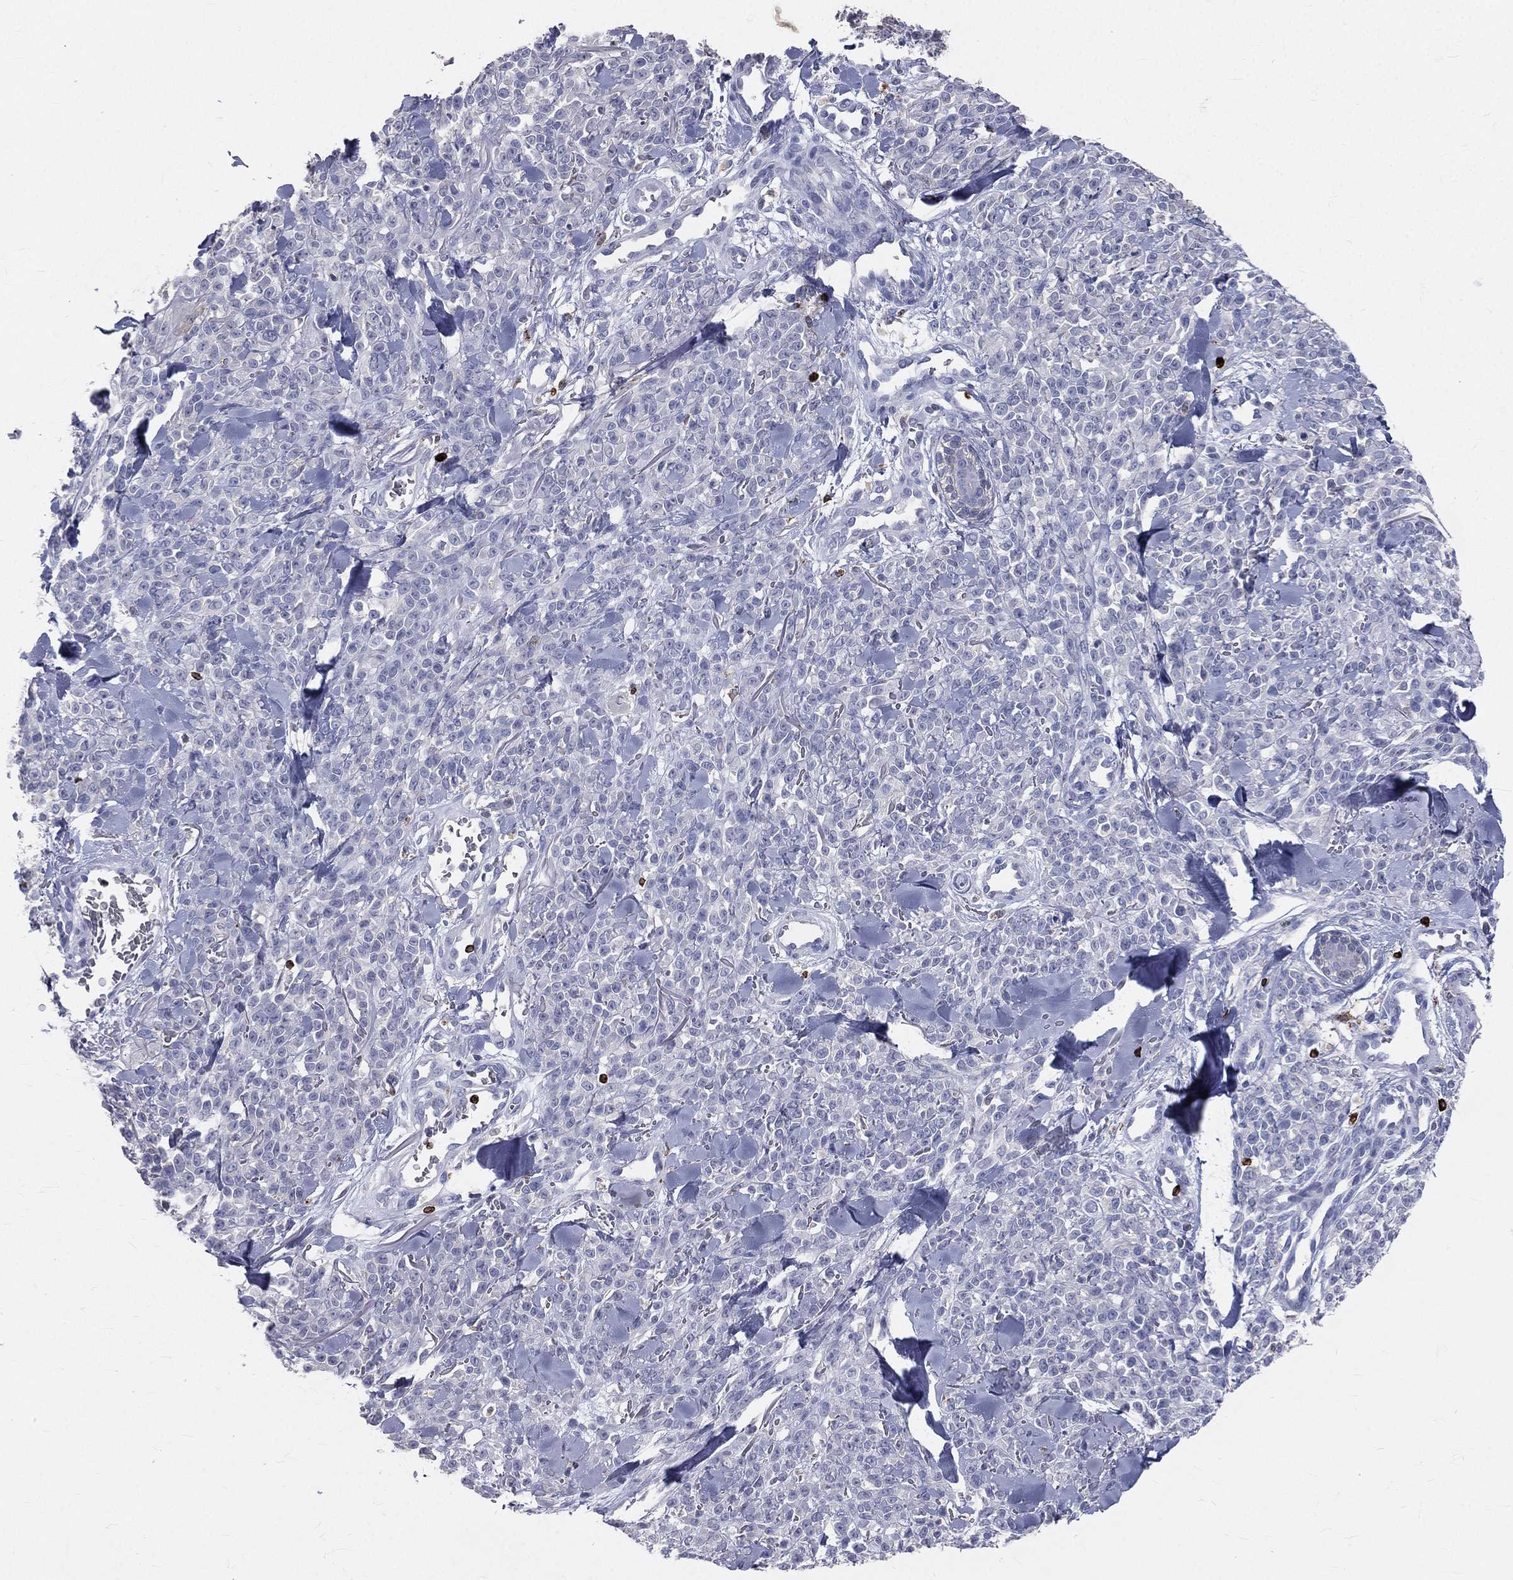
{"staining": {"intensity": "negative", "quantity": "none", "location": "none"}, "tissue": "melanoma", "cell_type": "Tumor cells", "image_type": "cancer", "snomed": [{"axis": "morphology", "description": "Malignant melanoma, NOS"}, {"axis": "topography", "description": "Skin"}, {"axis": "topography", "description": "Skin of trunk"}], "caption": "Tumor cells show no significant protein staining in malignant melanoma.", "gene": "CTSW", "patient": {"sex": "male", "age": 74}}